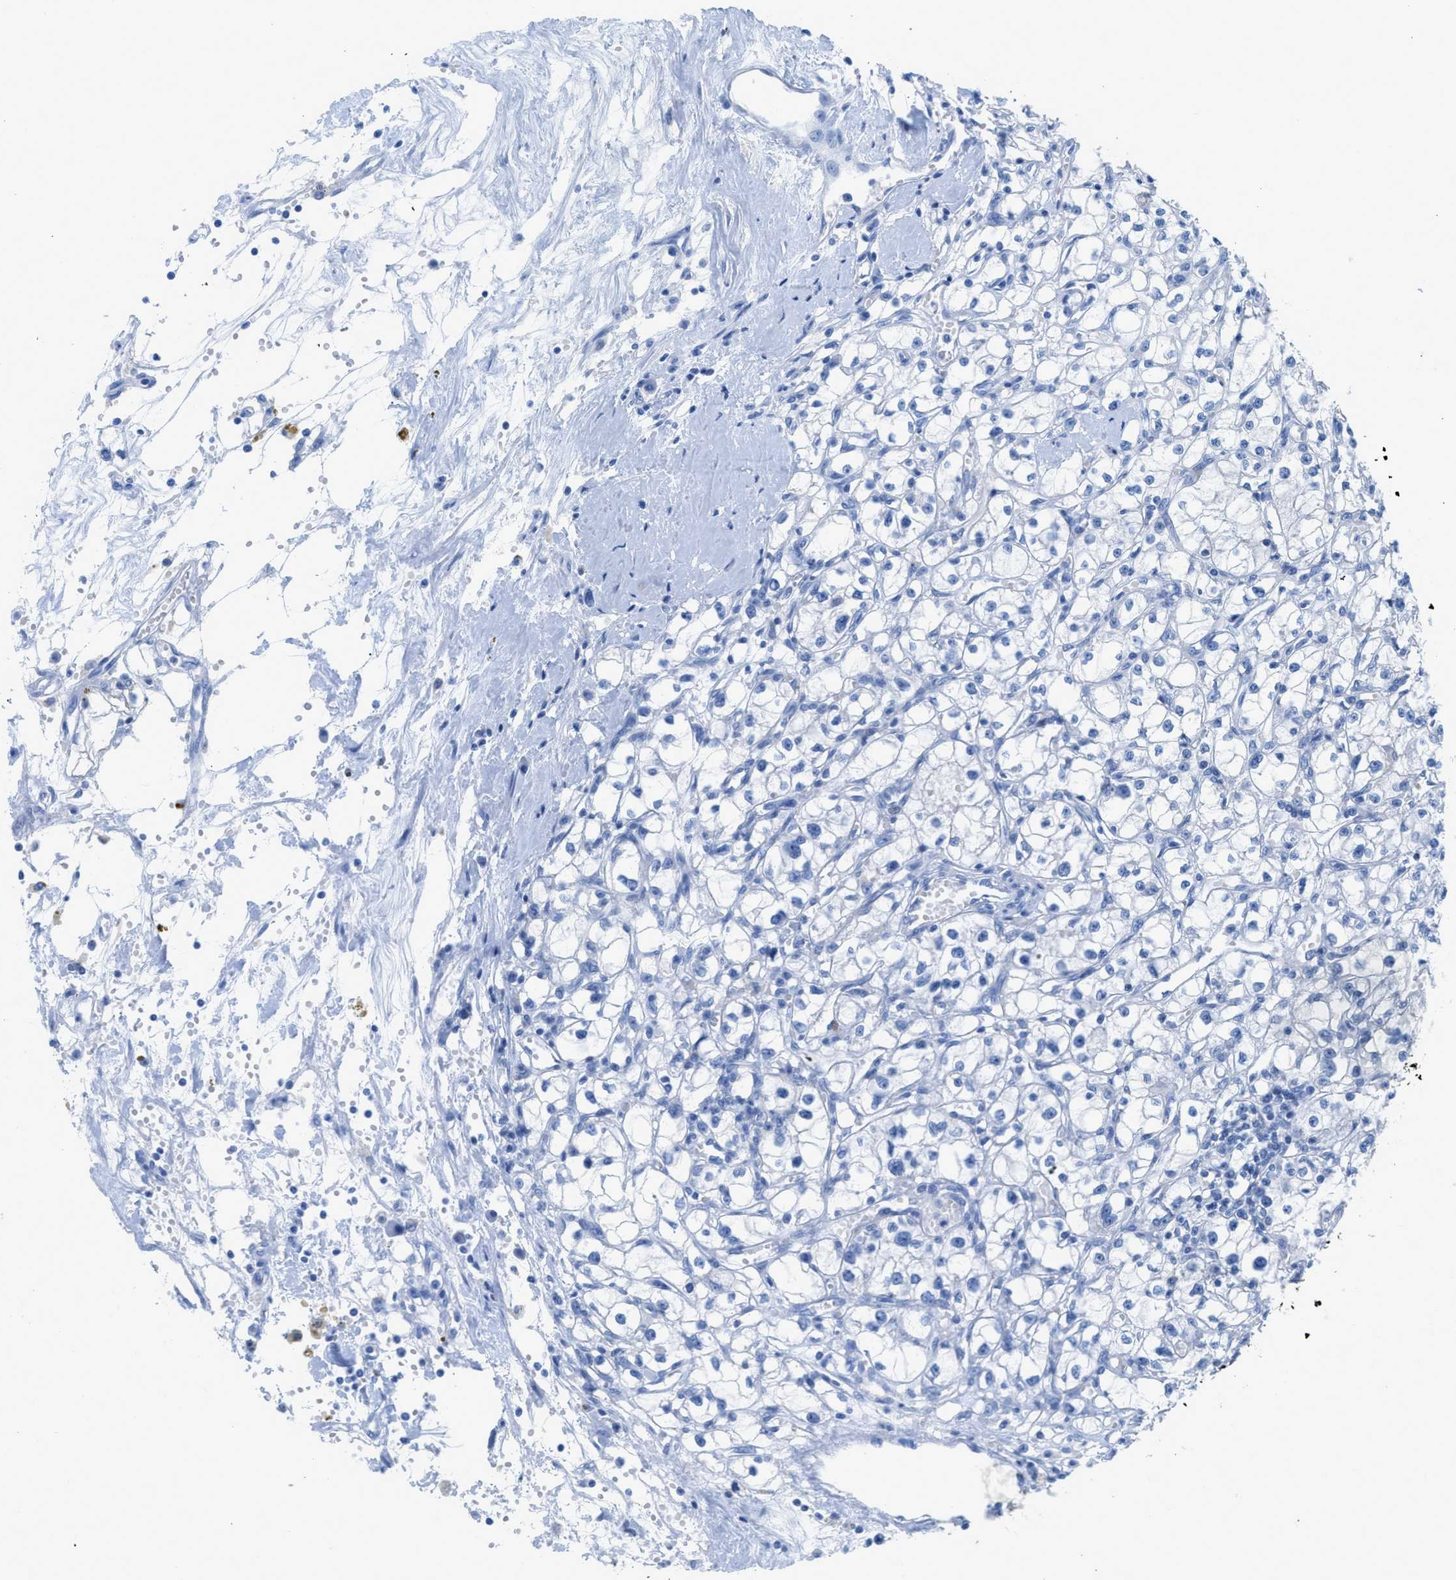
{"staining": {"intensity": "negative", "quantity": "none", "location": "none"}, "tissue": "renal cancer", "cell_type": "Tumor cells", "image_type": "cancer", "snomed": [{"axis": "morphology", "description": "Adenocarcinoma, NOS"}, {"axis": "topography", "description": "Kidney"}], "caption": "A histopathology image of human adenocarcinoma (renal) is negative for staining in tumor cells.", "gene": "TCL1A", "patient": {"sex": "male", "age": 56}}